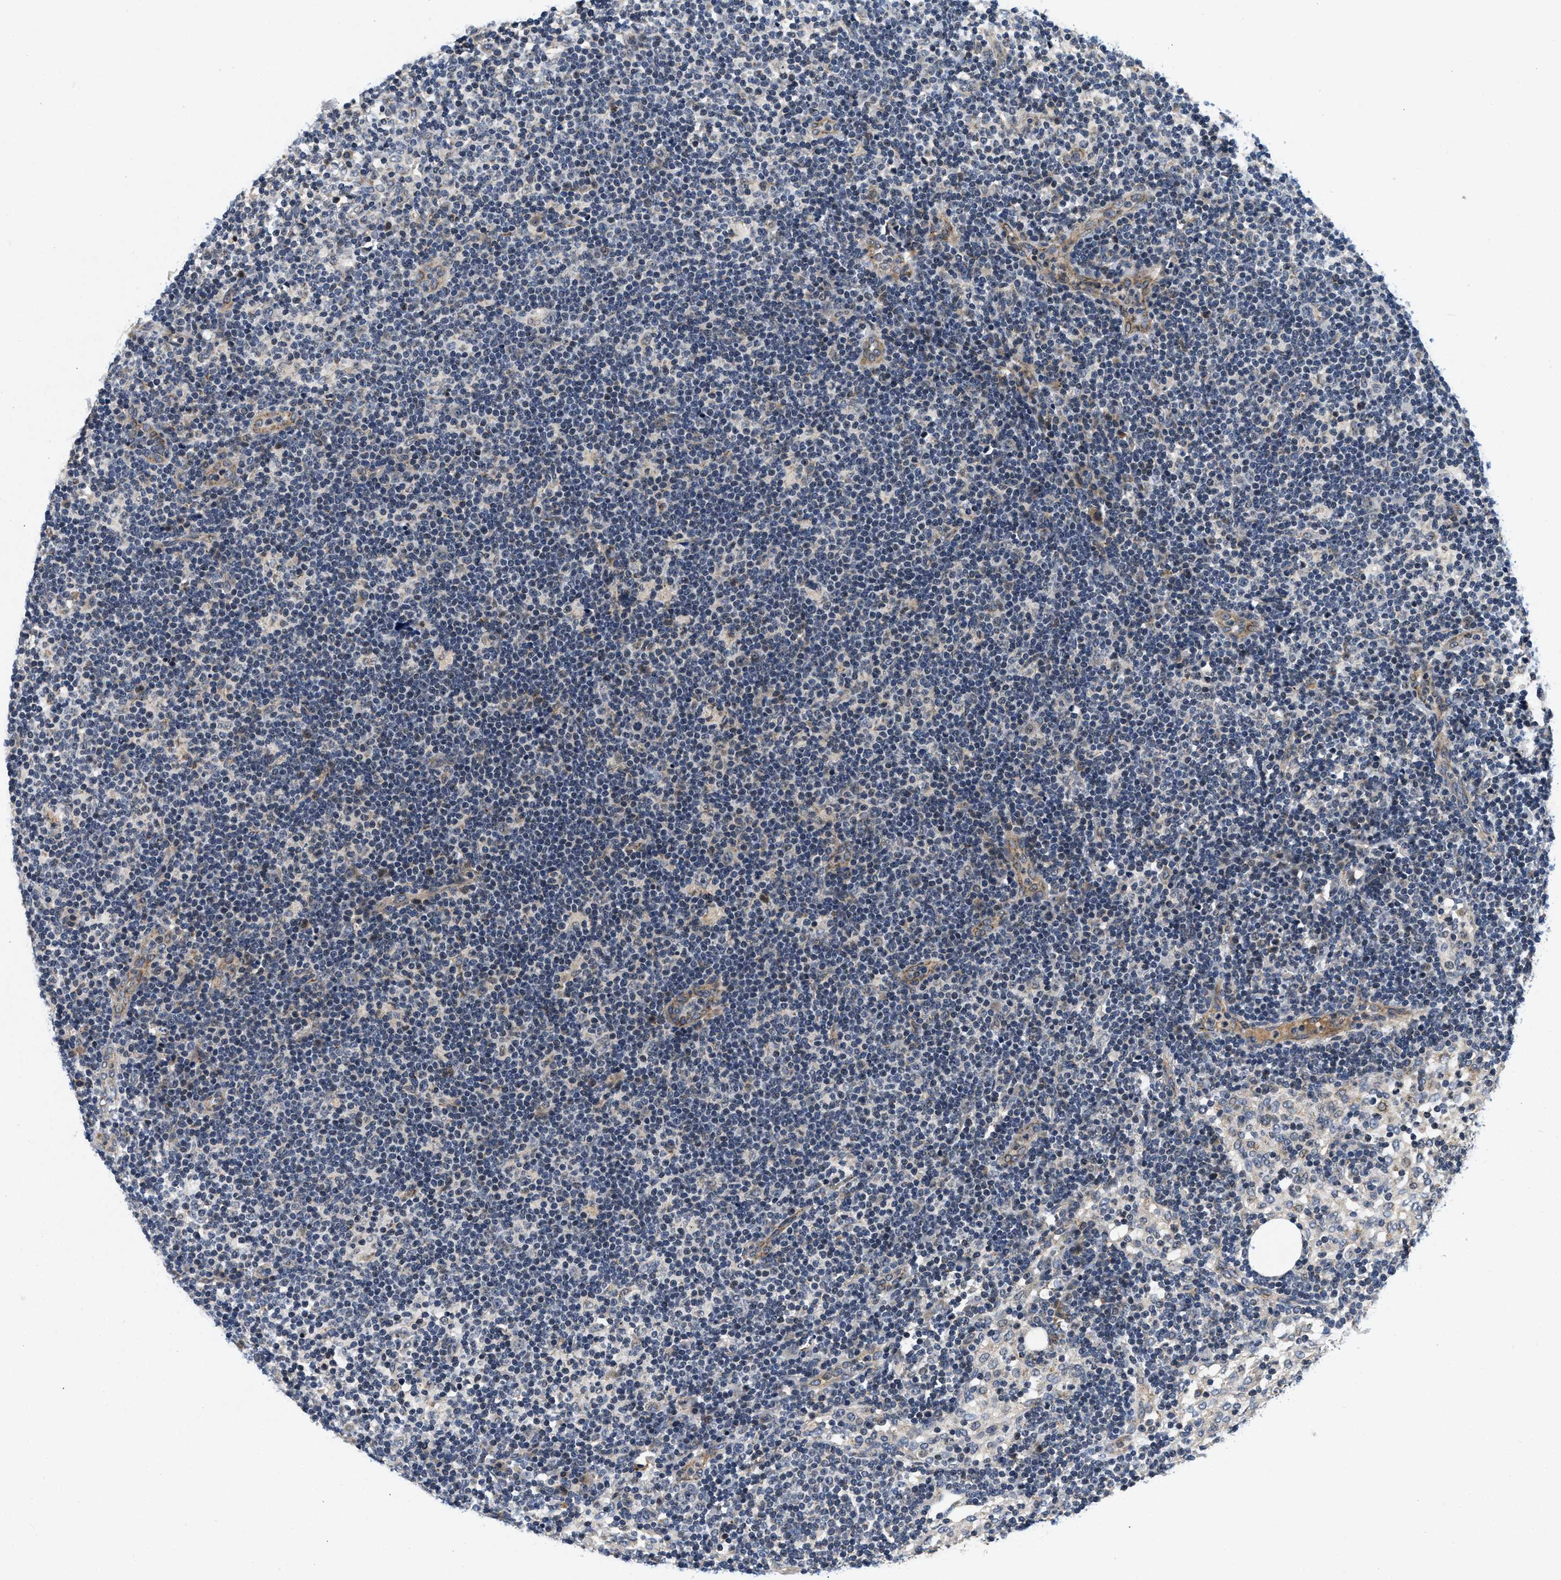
{"staining": {"intensity": "negative", "quantity": "none", "location": "none"}, "tissue": "lymph node", "cell_type": "Germinal center cells", "image_type": "normal", "snomed": [{"axis": "morphology", "description": "Normal tissue, NOS"}, {"axis": "morphology", "description": "Carcinoid, malignant, NOS"}, {"axis": "topography", "description": "Lymph node"}], "caption": "Immunohistochemistry of benign lymph node exhibits no positivity in germinal center cells.", "gene": "PDP1", "patient": {"sex": "male", "age": 47}}